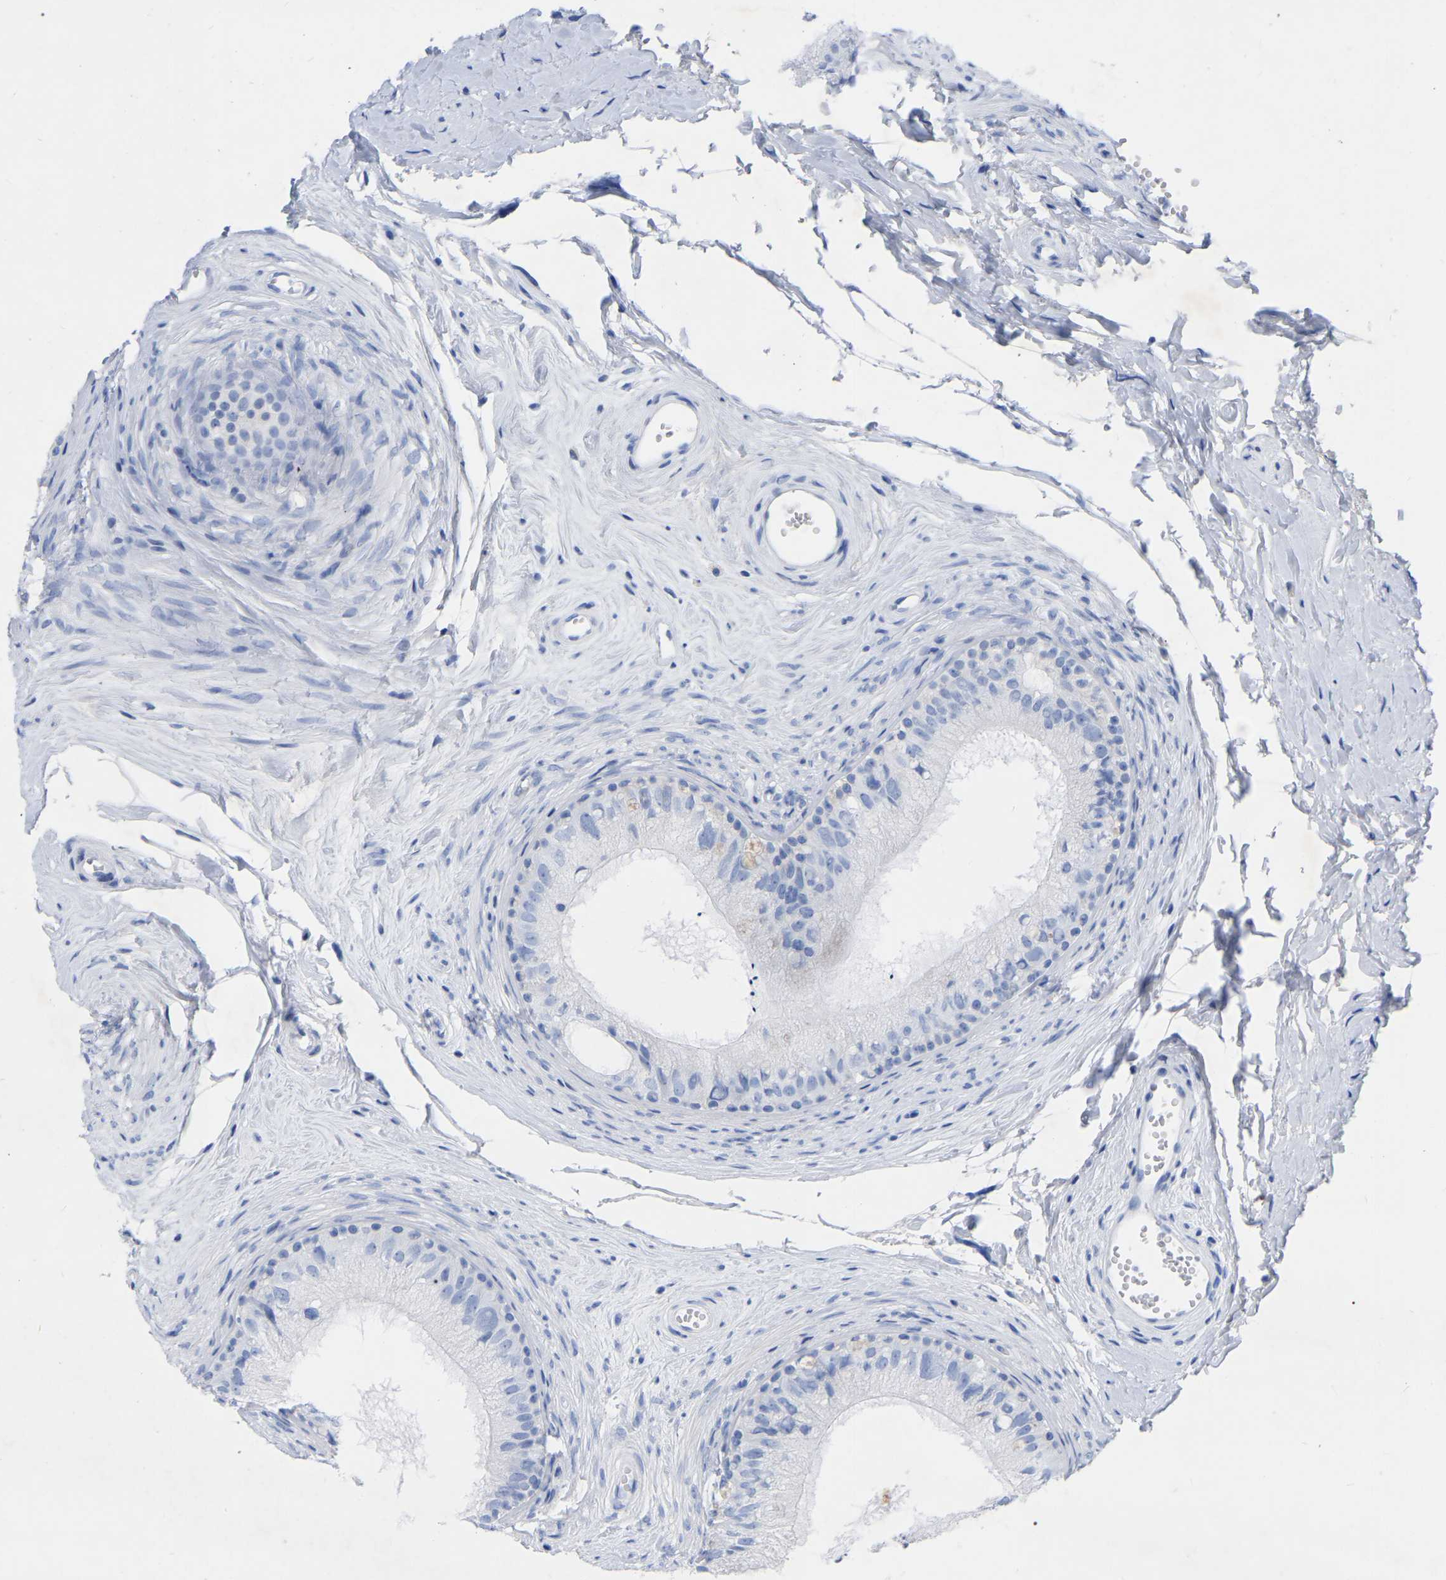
{"staining": {"intensity": "negative", "quantity": "none", "location": "none"}, "tissue": "epididymis", "cell_type": "Glandular cells", "image_type": "normal", "snomed": [{"axis": "morphology", "description": "Normal tissue, NOS"}, {"axis": "topography", "description": "Epididymis"}], "caption": "Immunohistochemistry micrograph of benign epididymis stained for a protein (brown), which shows no positivity in glandular cells.", "gene": "ZNF629", "patient": {"sex": "male", "age": 56}}